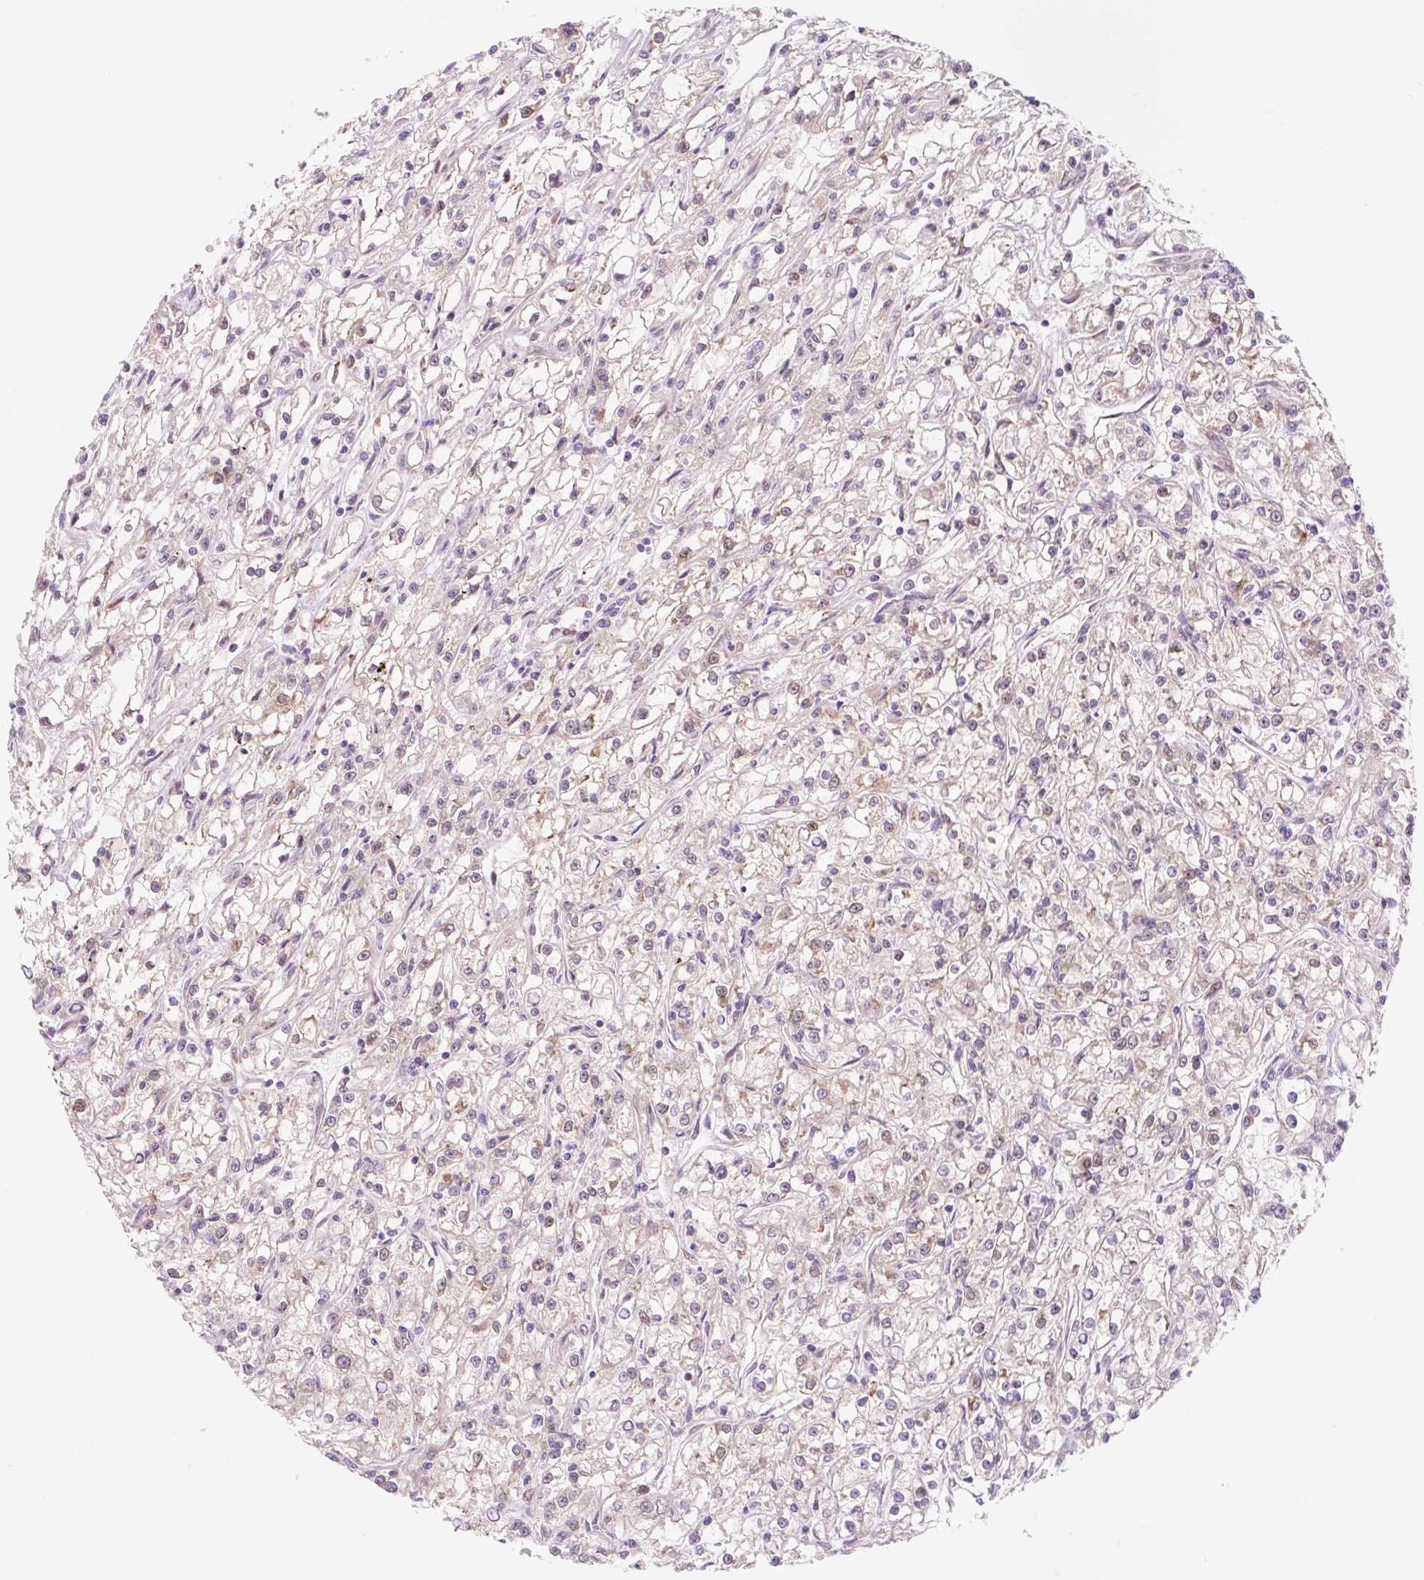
{"staining": {"intensity": "weak", "quantity": "25%-75%", "location": "cytoplasmic/membranous"}, "tissue": "renal cancer", "cell_type": "Tumor cells", "image_type": "cancer", "snomed": [{"axis": "morphology", "description": "Adenocarcinoma, NOS"}, {"axis": "topography", "description": "Kidney"}], "caption": "An image of human renal cancer (adenocarcinoma) stained for a protein displays weak cytoplasmic/membranous brown staining in tumor cells.", "gene": "HFE", "patient": {"sex": "female", "age": 59}}